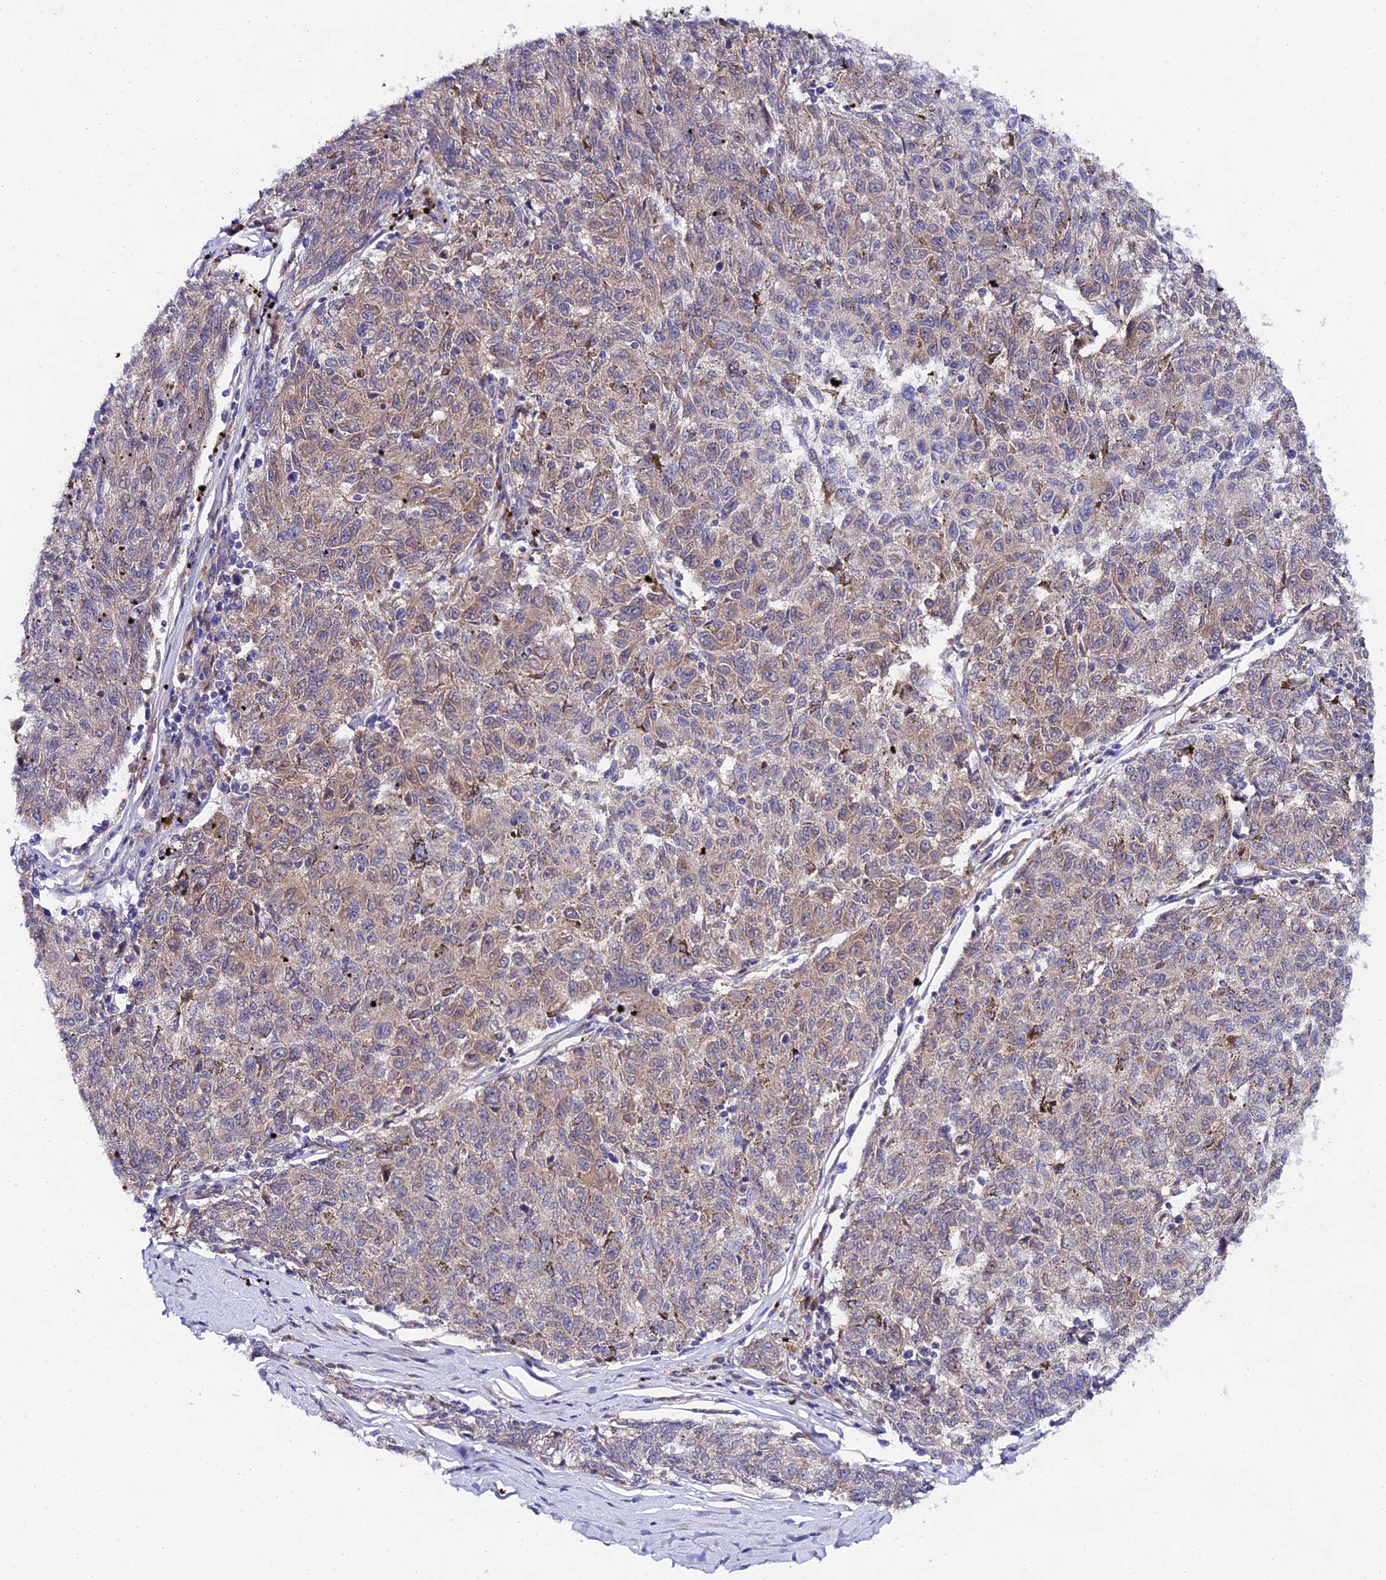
{"staining": {"intensity": "weak", "quantity": "<25%", "location": "cytoplasmic/membranous"}, "tissue": "melanoma", "cell_type": "Tumor cells", "image_type": "cancer", "snomed": [{"axis": "morphology", "description": "Malignant melanoma, NOS"}, {"axis": "topography", "description": "Skin"}], "caption": "This is an immunohistochemistry (IHC) image of malignant melanoma. There is no expression in tumor cells.", "gene": "PPP2R2C", "patient": {"sex": "female", "age": 72}}